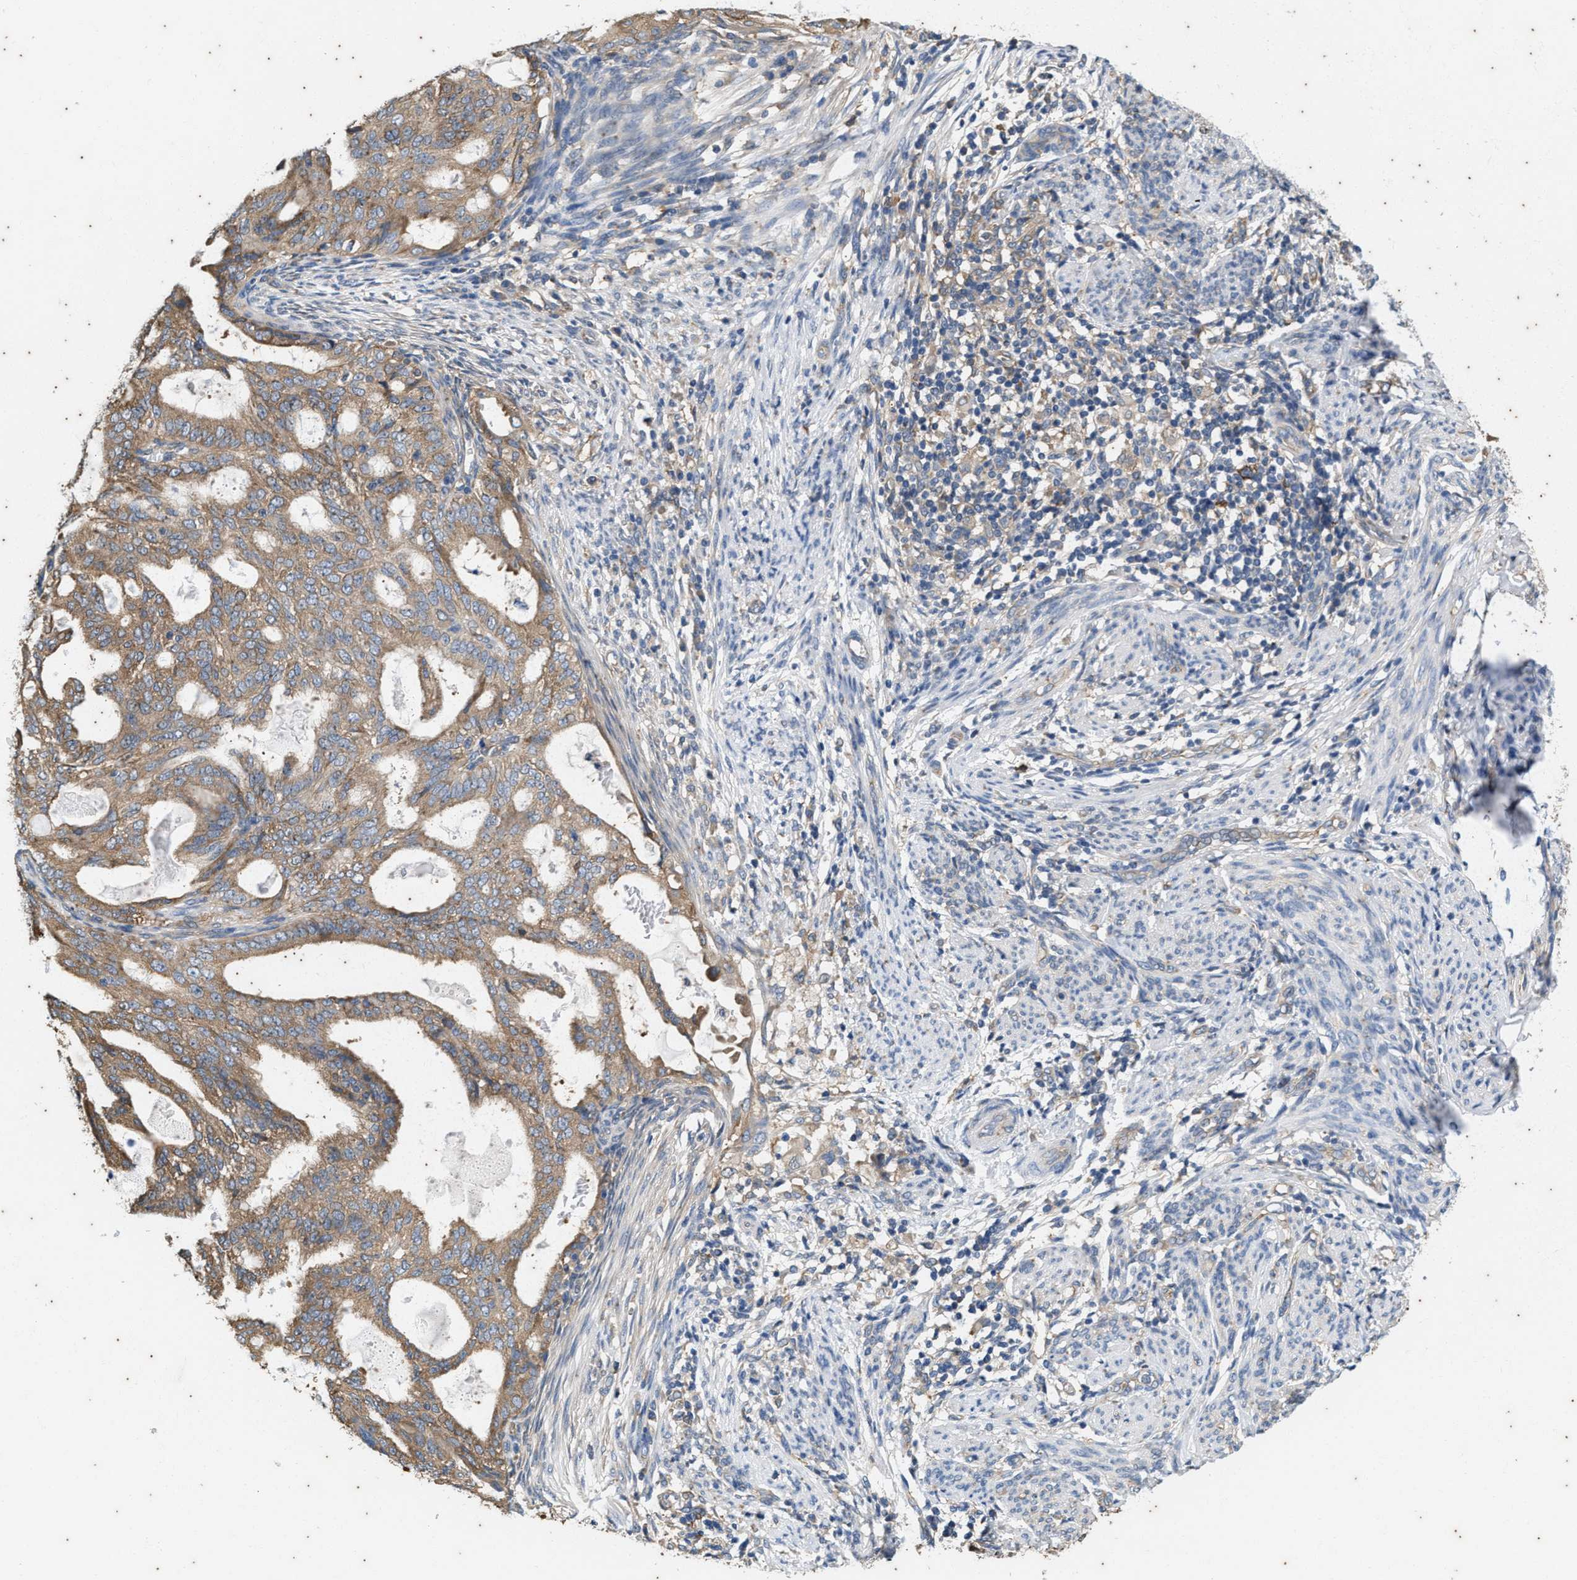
{"staining": {"intensity": "moderate", "quantity": ">75%", "location": "cytoplasmic/membranous"}, "tissue": "endometrial cancer", "cell_type": "Tumor cells", "image_type": "cancer", "snomed": [{"axis": "morphology", "description": "Adenocarcinoma, NOS"}, {"axis": "topography", "description": "Endometrium"}], "caption": "Human endometrial cancer stained with a protein marker shows moderate staining in tumor cells.", "gene": "COX19", "patient": {"sex": "female", "age": 58}}